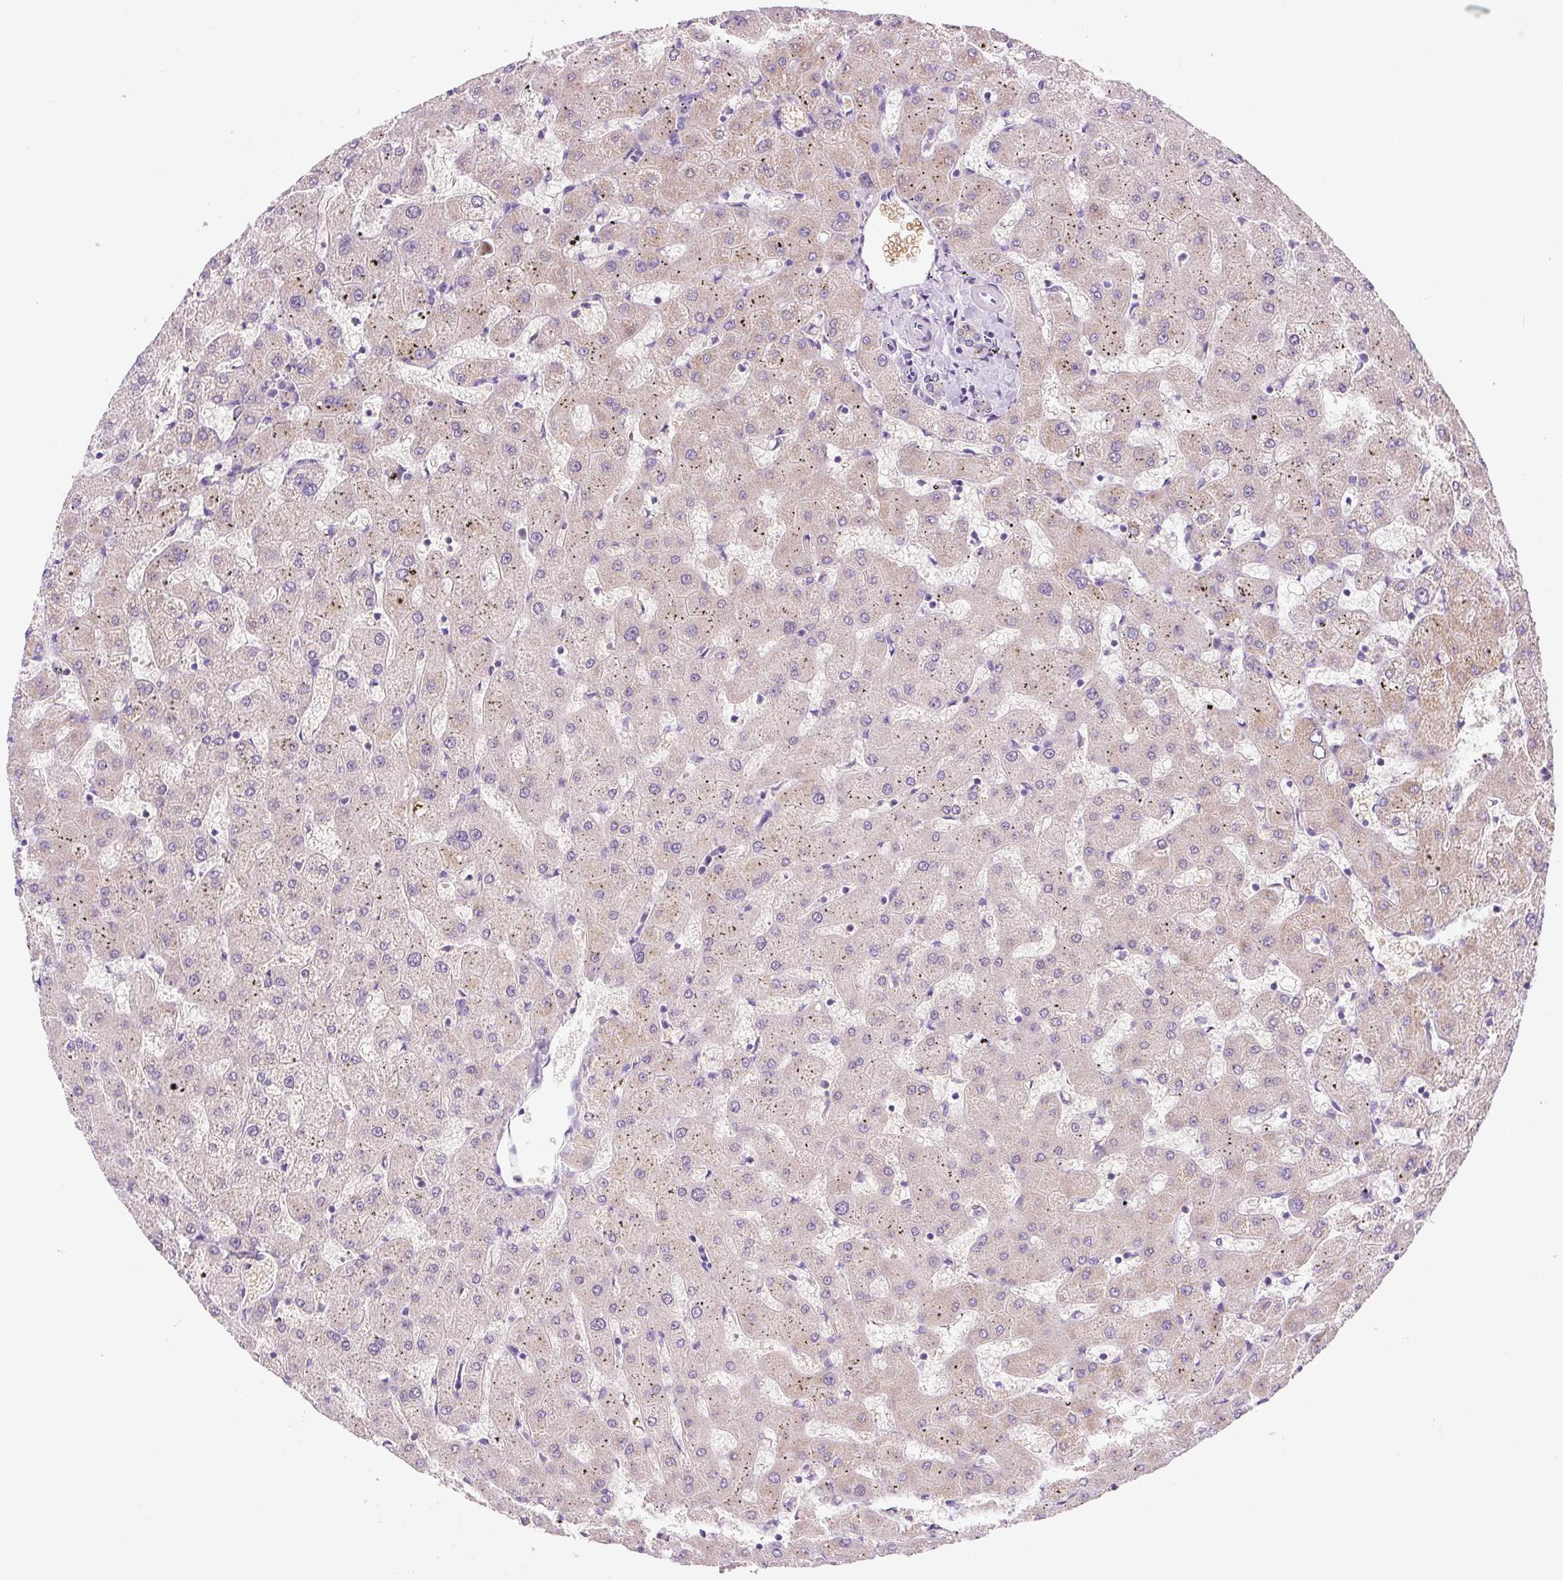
{"staining": {"intensity": "negative", "quantity": "none", "location": "none"}, "tissue": "liver", "cell_type": "Cholangiocytes", "image_type": "normal", "snomed": [{"axis": "morphology", "description": "Normal tissue, NOS"}, {"axis": "topography", "description": "Liver"}], "caption": "The image shows no significant expression in cholangiocytes of liver.", "gene": "NDST3", "patient": {"sex": "female", "age": 63}}